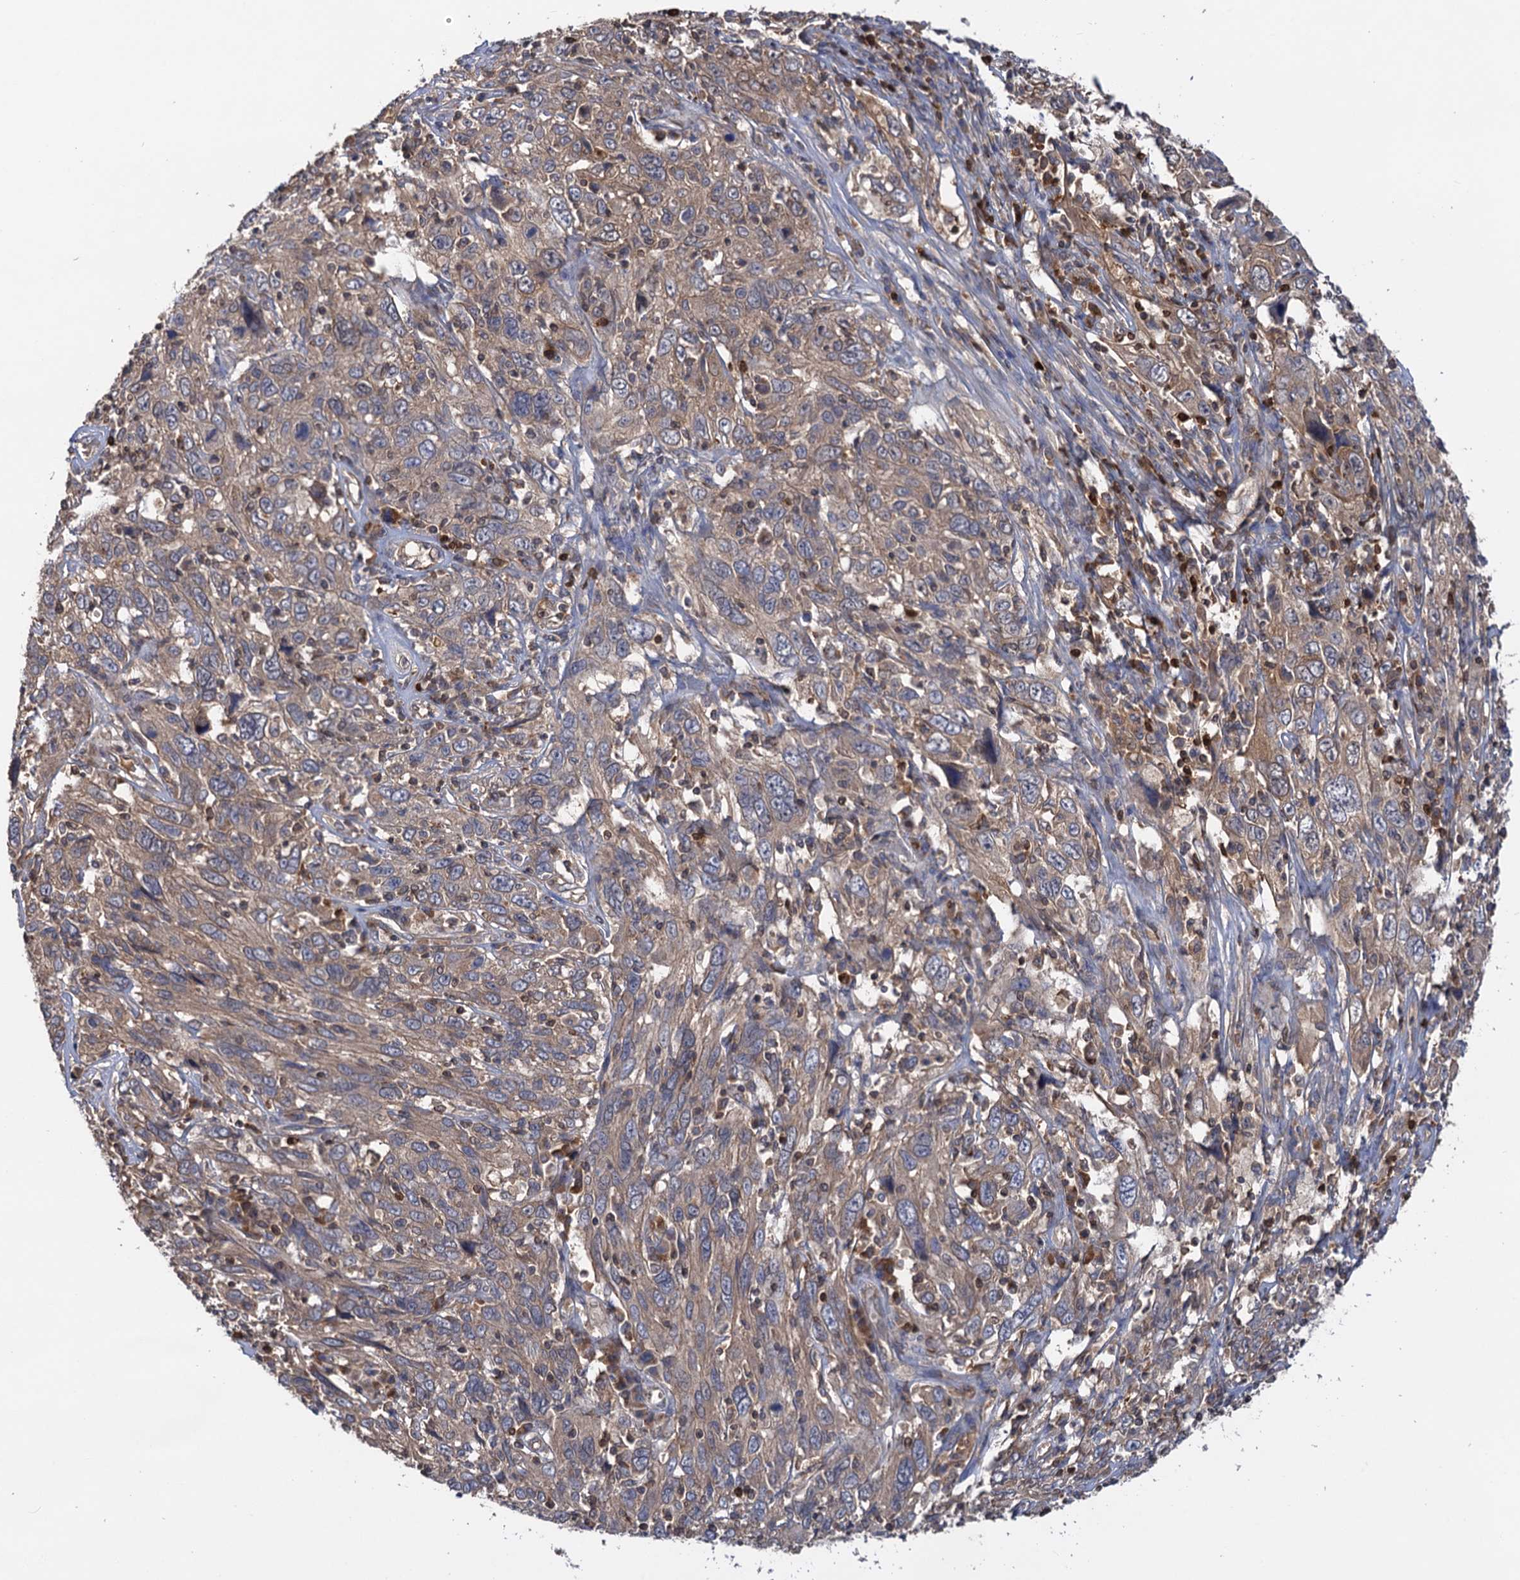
{"staining": {"intensity": "weak", "quantity": ">75%", "location": "cytoplasmic/membranous"}, "tissue": "cervical cancer", "cell_type": "Tumor cells", "image_type": "cancer", "snomed": [{"axis": "morphology", "description": "Squamous cell carcinoma, NOS"}, {"axis": "topography", "description": "Cervix"}], "caption": "This is an image of immunohistochemistry (IHC) staining of cervical cancer, which shows weak positivity in the cytoplasmic/membranous of tumor cells.", "gene": "DGKA", "patient": {"sex": "female", "age": 46}}